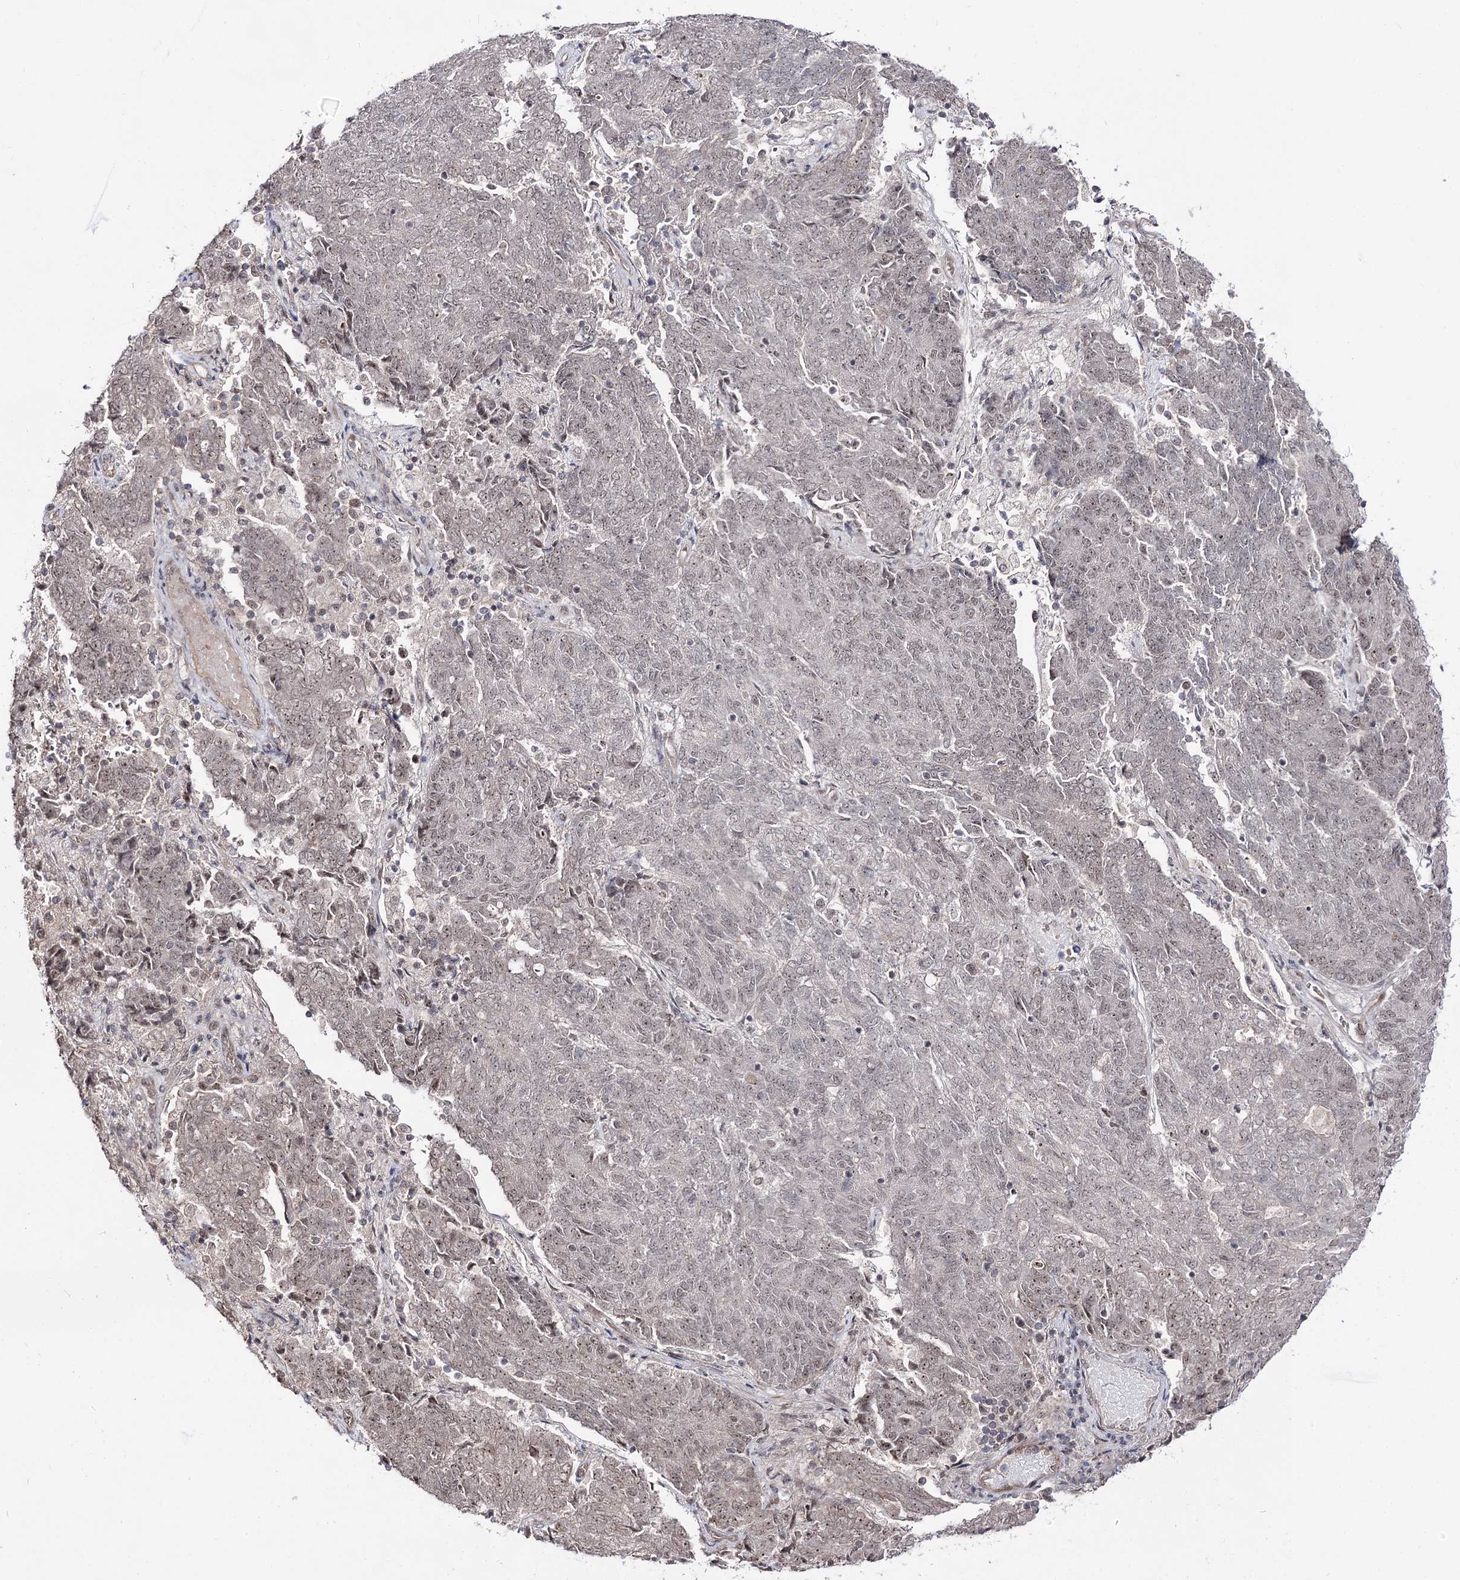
{"staining": {"intensity": "weak", "quantity": "<25%", "location": "nuclear"}, "tissue": "endometrial cancer", "cell_type": "Tumor cells", "image_type": "cancer", "snomed": [{"axis": "morphology", "description": "Adenocarcinoma, NOS"}, {"axis": "topography", "description": "Endometrium"}], "caption": "This is an immunohistochemistry image of human endometrial cancer (adenocarcinoma). There is no staining in tumor cells.", "gene": "RRP9", "patient": {"sex": "female", "age": 80}}